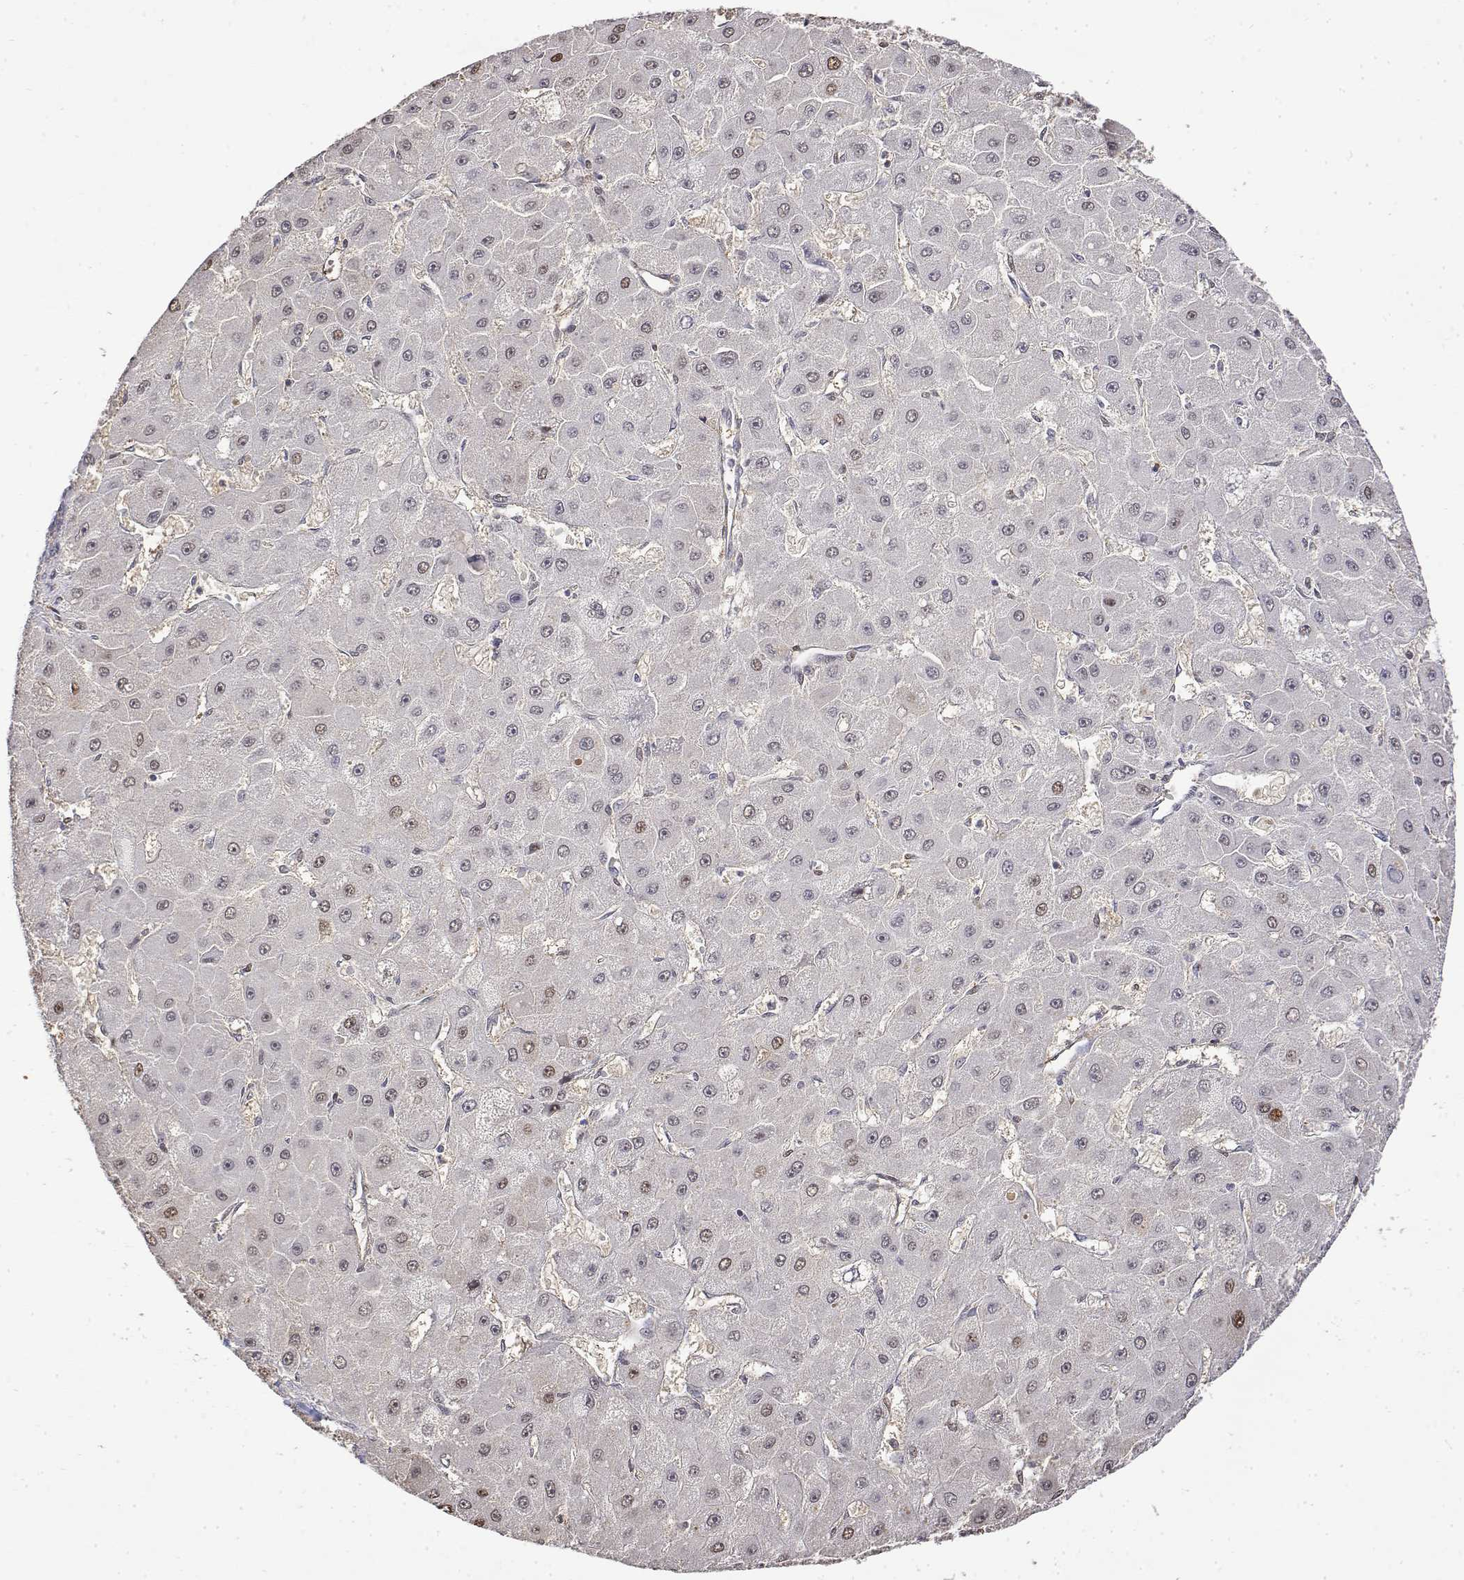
{"staining": {"intensity": "moderate", "quantity": "<25%", "location": "nuclear"}, "tissue": "liver cancer", "cell_type": "Tumor cells", "image_type": "cancer", "snomed": [{"axis": "morphology", "description": "Carcinoma, Hepatocellular, NOS"}, {"axis": "topography", "description": "Liver"}], "caption": "Immunohistochemical staining of hepatocellular carcinoma (liver) reveals low levels of moderate nuclear staining in approximately <25% of tumor cells.", "gene": "TPI1", "patient": {"sex": "female", "age": 25}}